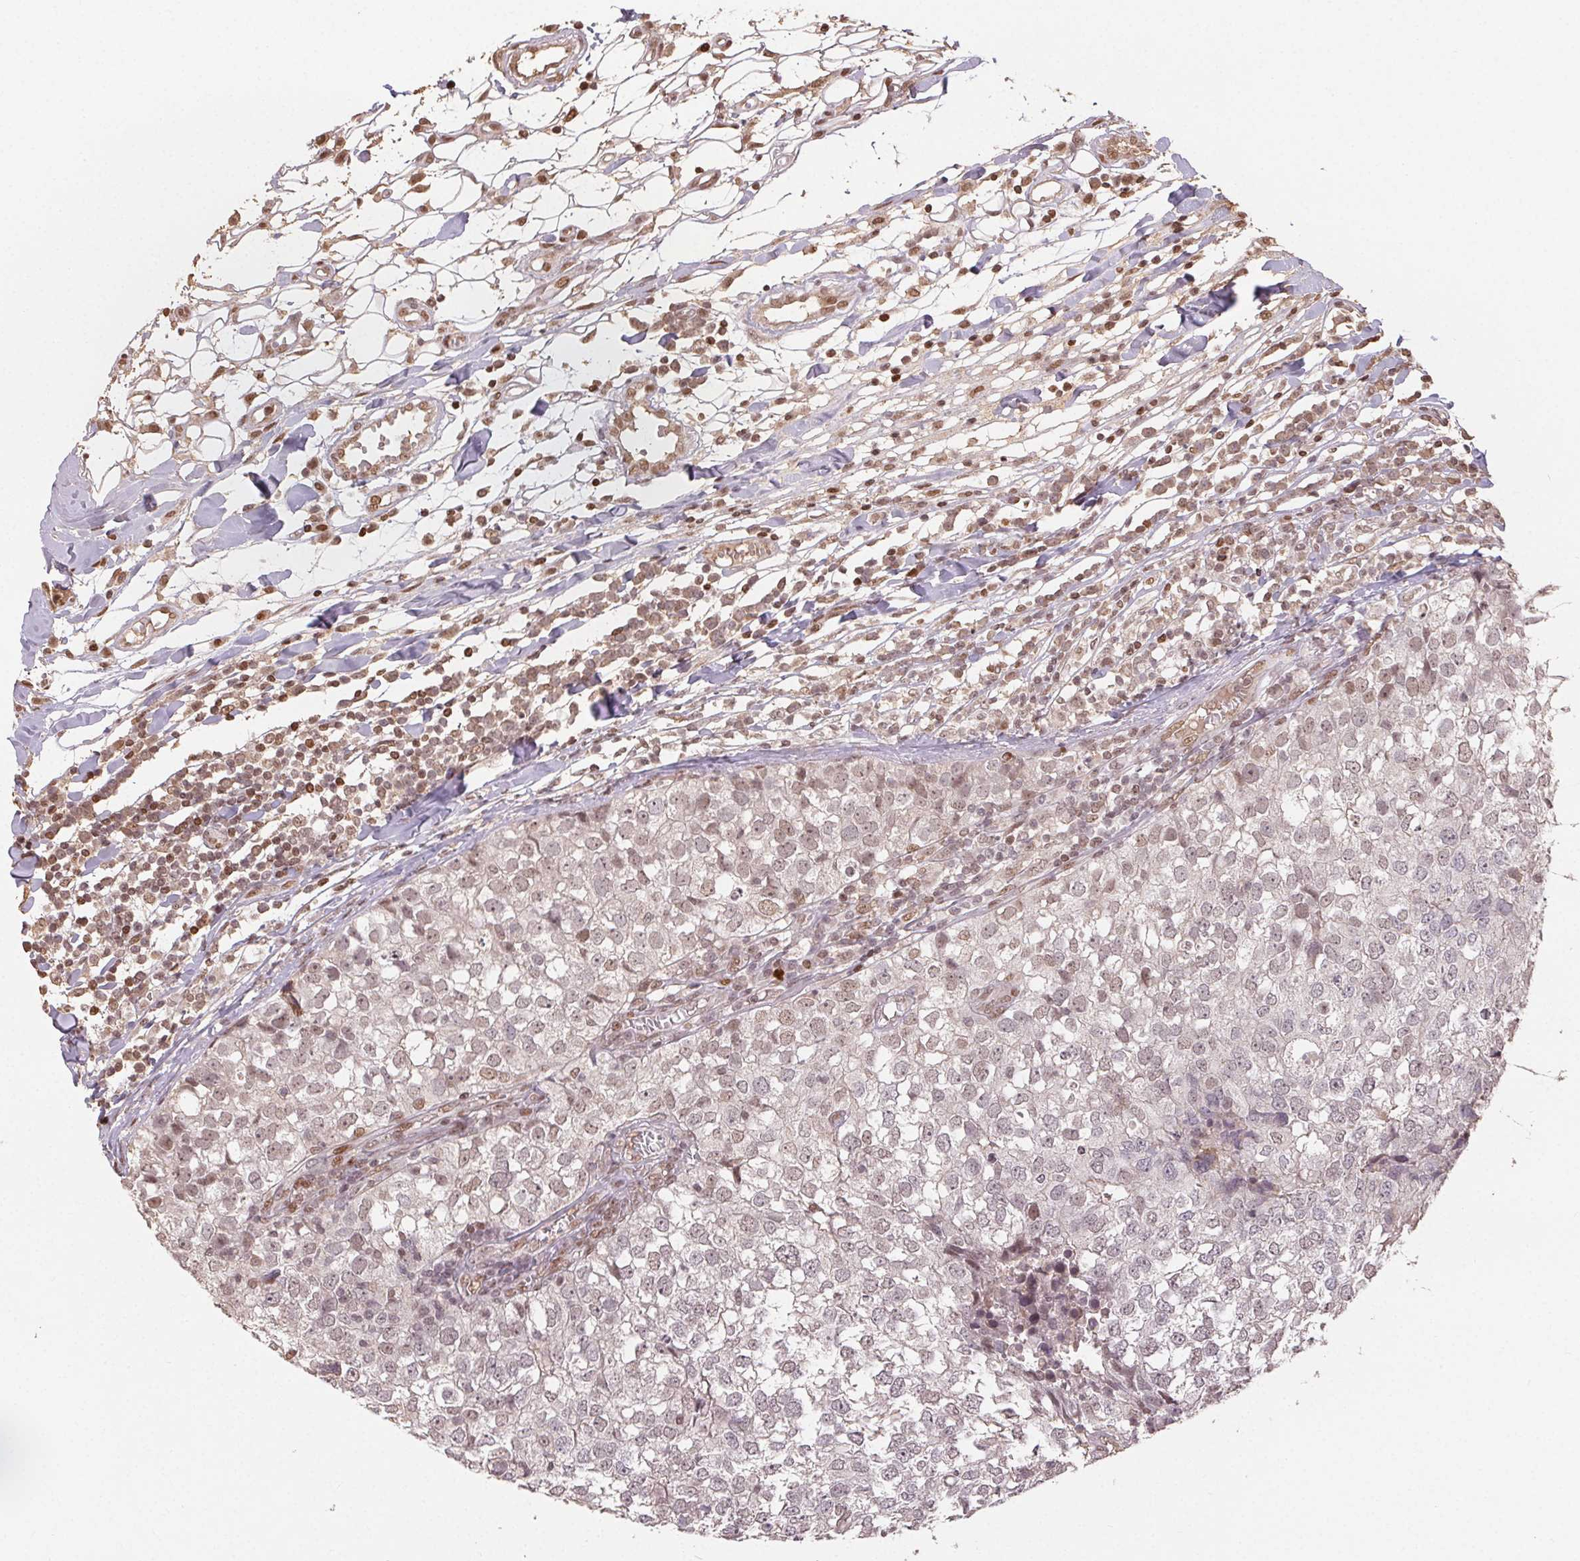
{"staining": {"intensity": "weak", "quantity": "<25%", "location": "nuclear"}, "tissue": "breast cancer", "cell_type": "Tumor cells", "image_type": "cancer", "snomed": [{"axis": "morphology", "description": "Duct carcinoma"}, {"axis": "topography", "description": "Breast"}], "caption": "Tumor cells are negative for protein expression in human breast invasive ductal carcinoma.", "gene": "MAPKAPK2", "patient": {"sex": "female", "age": 30}}